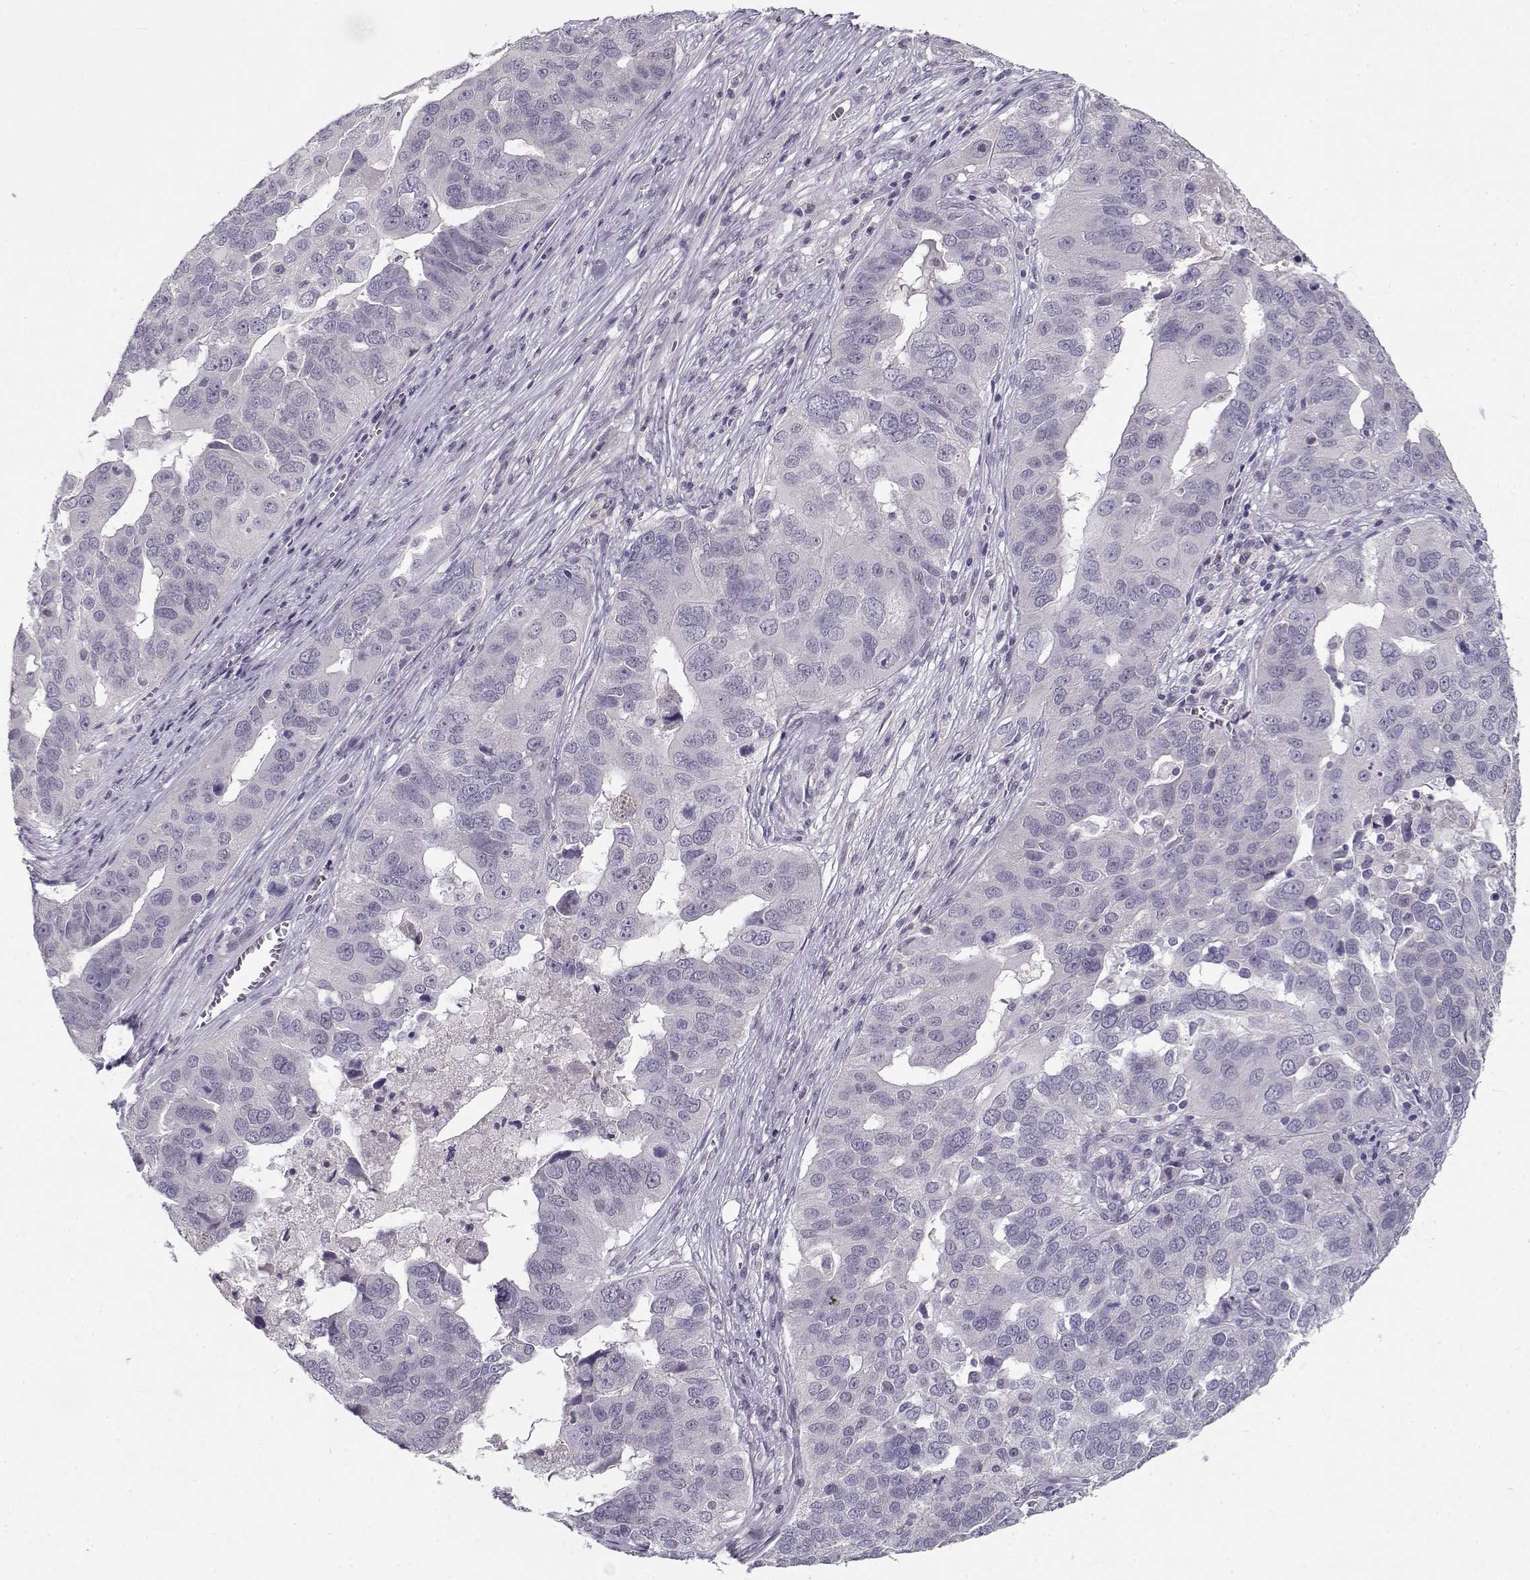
{"staining": {"intensity": "negative", "quantity": "none", "location": "none"}, "tissue": "ovarian cancer", "cell_type": "Tumor cells", "image_type": "cancer", "snomed": [{"axis": "morphology", "description": "Carcinoma, endometroid"}, {"axis": "topography", "description": "Soft tissue"}, {"axis": "topography", "description": "Ovary"}], "caption": "Tumor cells are negative for brown protein staining in ovarian endometroid carcinoma.", "gene": "C16orf86", "patient": {"sex": "female", "age": 52}}